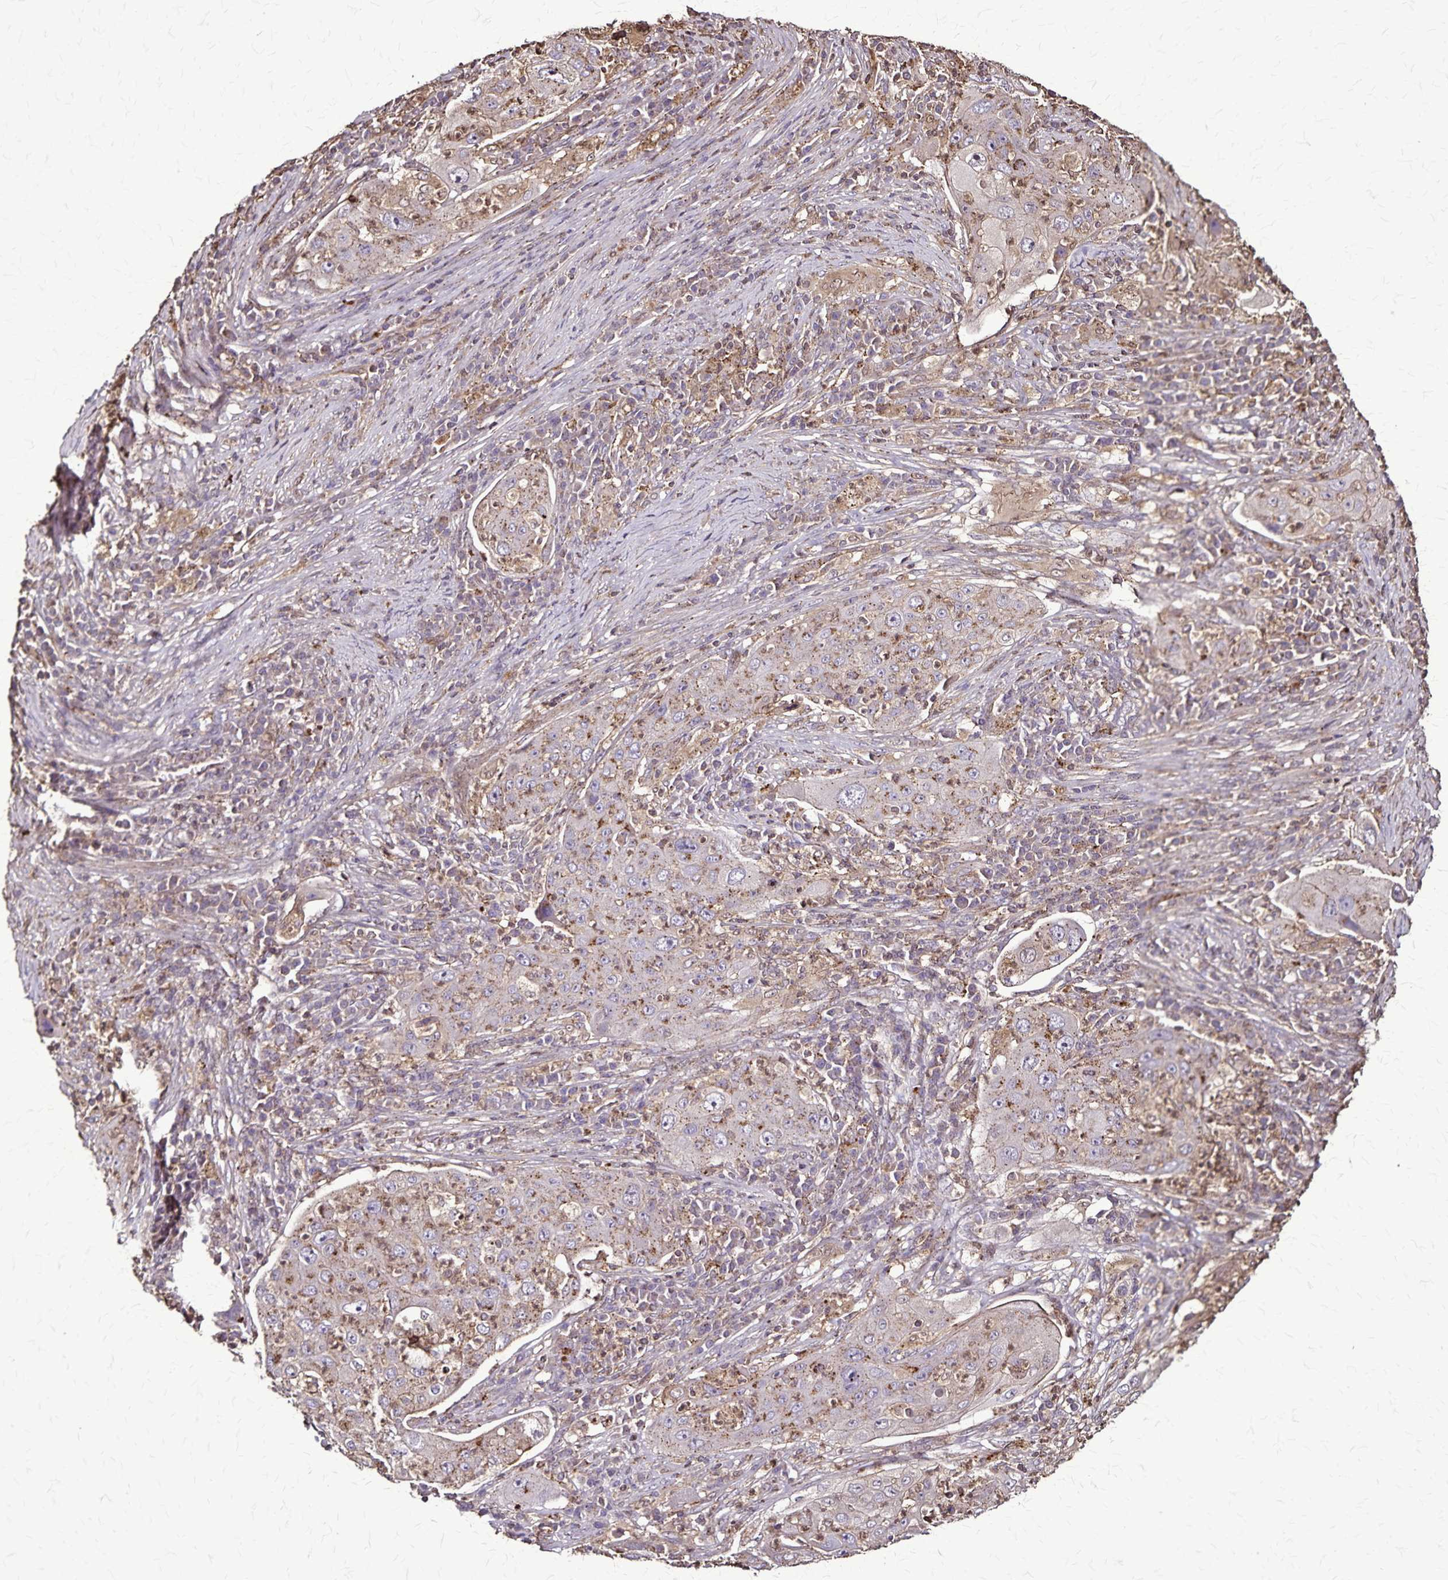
{"staining": {"intensity": "moderate", "quantity": "25%-75%", "location": "cytoplasmic/membranous"}, "tissue": "lung cancer", "cell_type": "Tumor cells", "image_type": "cancer", "snomed": [{"axis": "morphology", "description": "Squamous cell carcinoma, NOS"}, {"axis": "topography", "description": "Lung"}], "caption": "The histopathology image shows a brown stain indicating the presence of a protein in the cytoplasmic/membranous of tumor cells in lung cancer (squamous cell carcinoma).", "gene": "CHMP1B", "patient": {"sex": "female", "age": 59}}